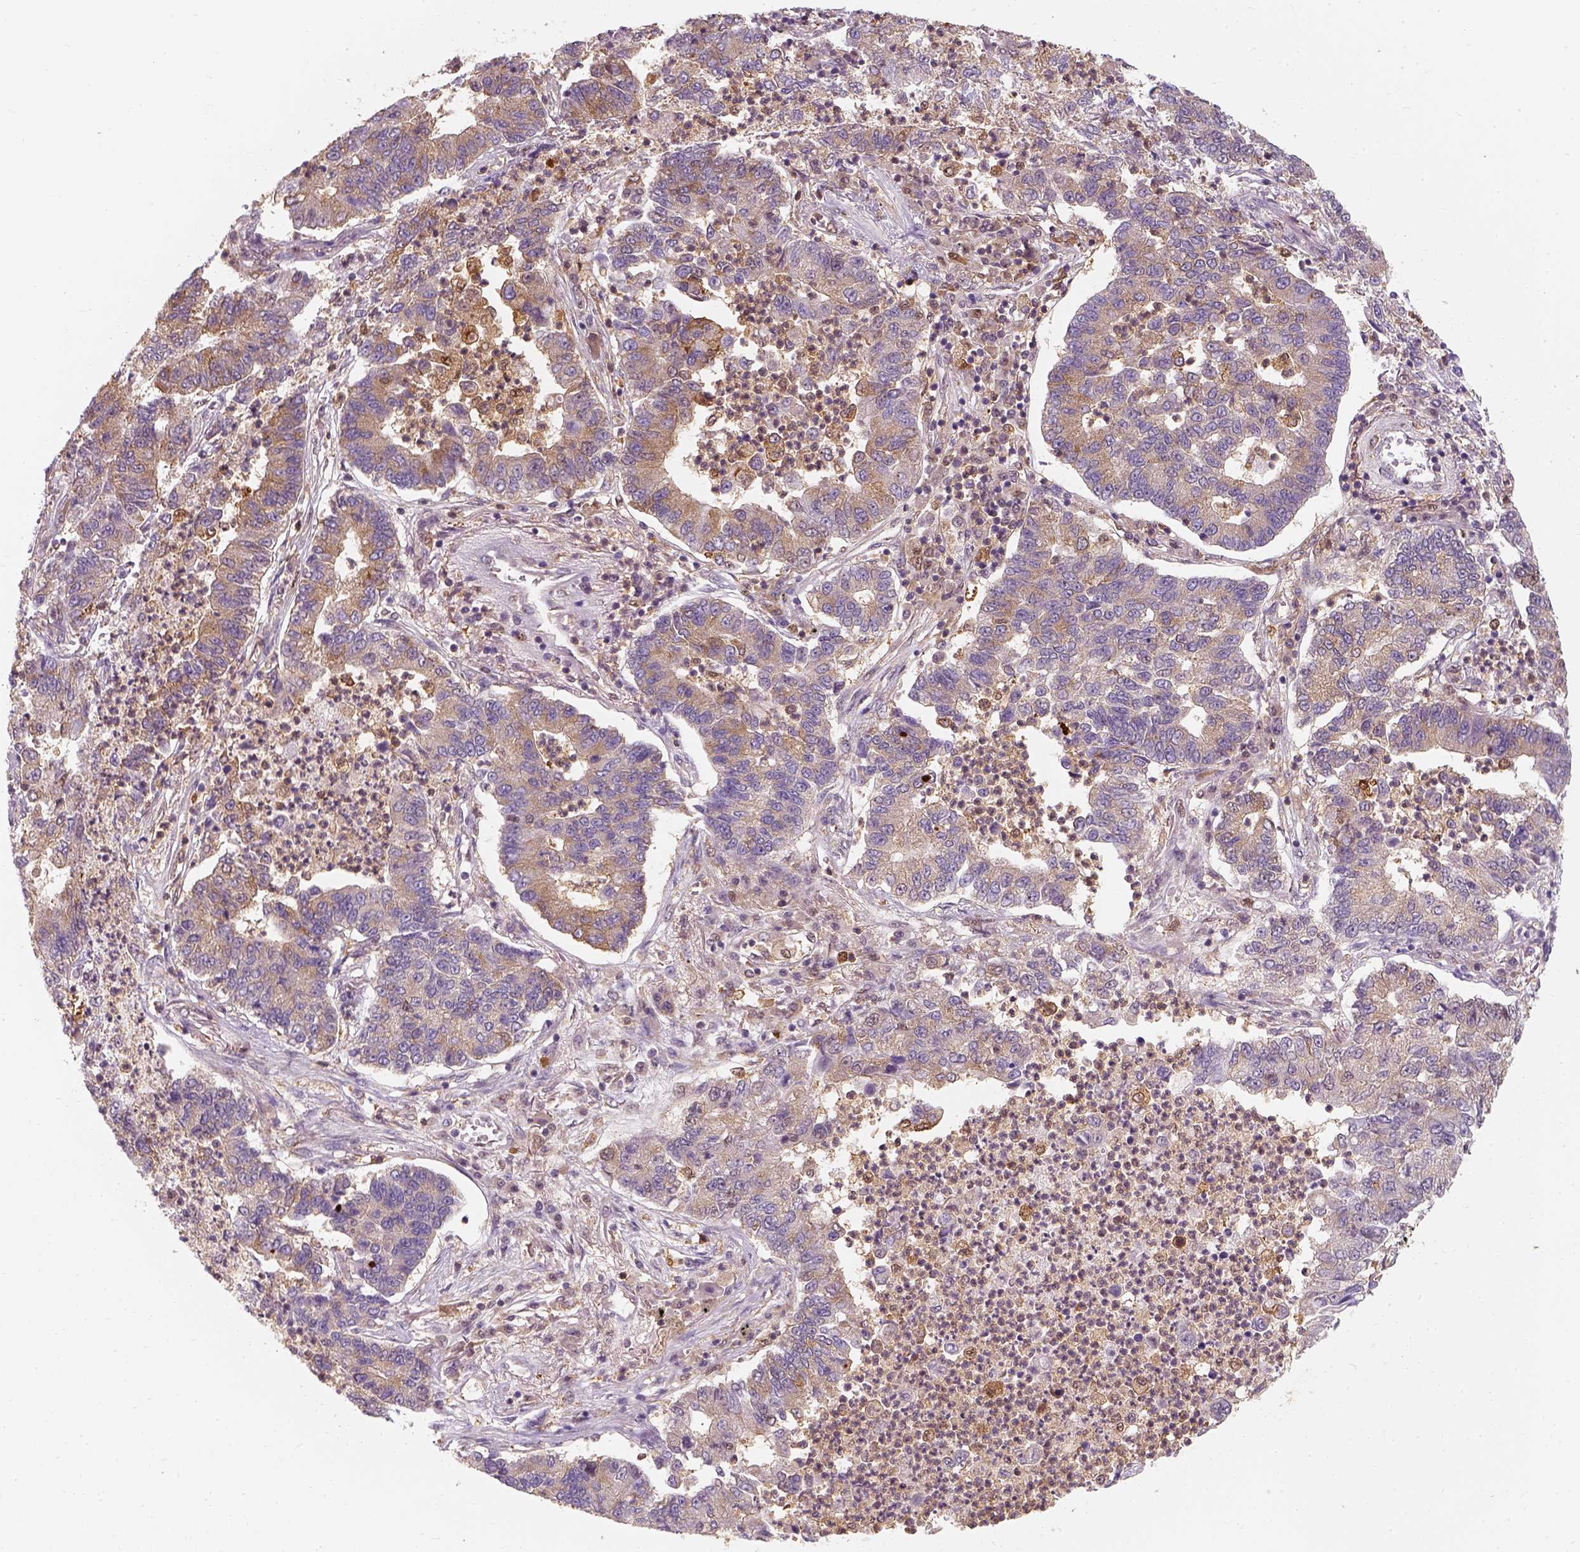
{"staining": {"intensity": "moderate", "quantity": ">75%", "location": "cytoplasmic/membranous"}, "tissue": "lung cancer", "cell_type": "Tumor cells", "image_type": "cancer", "snomed": [{"axis": "morphology", "description": "Adenocarcinoma, NOS"}, {"axis": "topography", "description": "Lung"}], "caption": "Protein analysis of lung cancer (adenocarcinoma) tissue shows moderate cytoplasmic/membranous expression in approximately >75% of tumor cells. Using DAB (brown) and hematoxylin (blue) stains, captured at high magnification using brightfield microscopy.", "gene": "SQSTM1", "patient": {"sex": "female", "age": 57}}